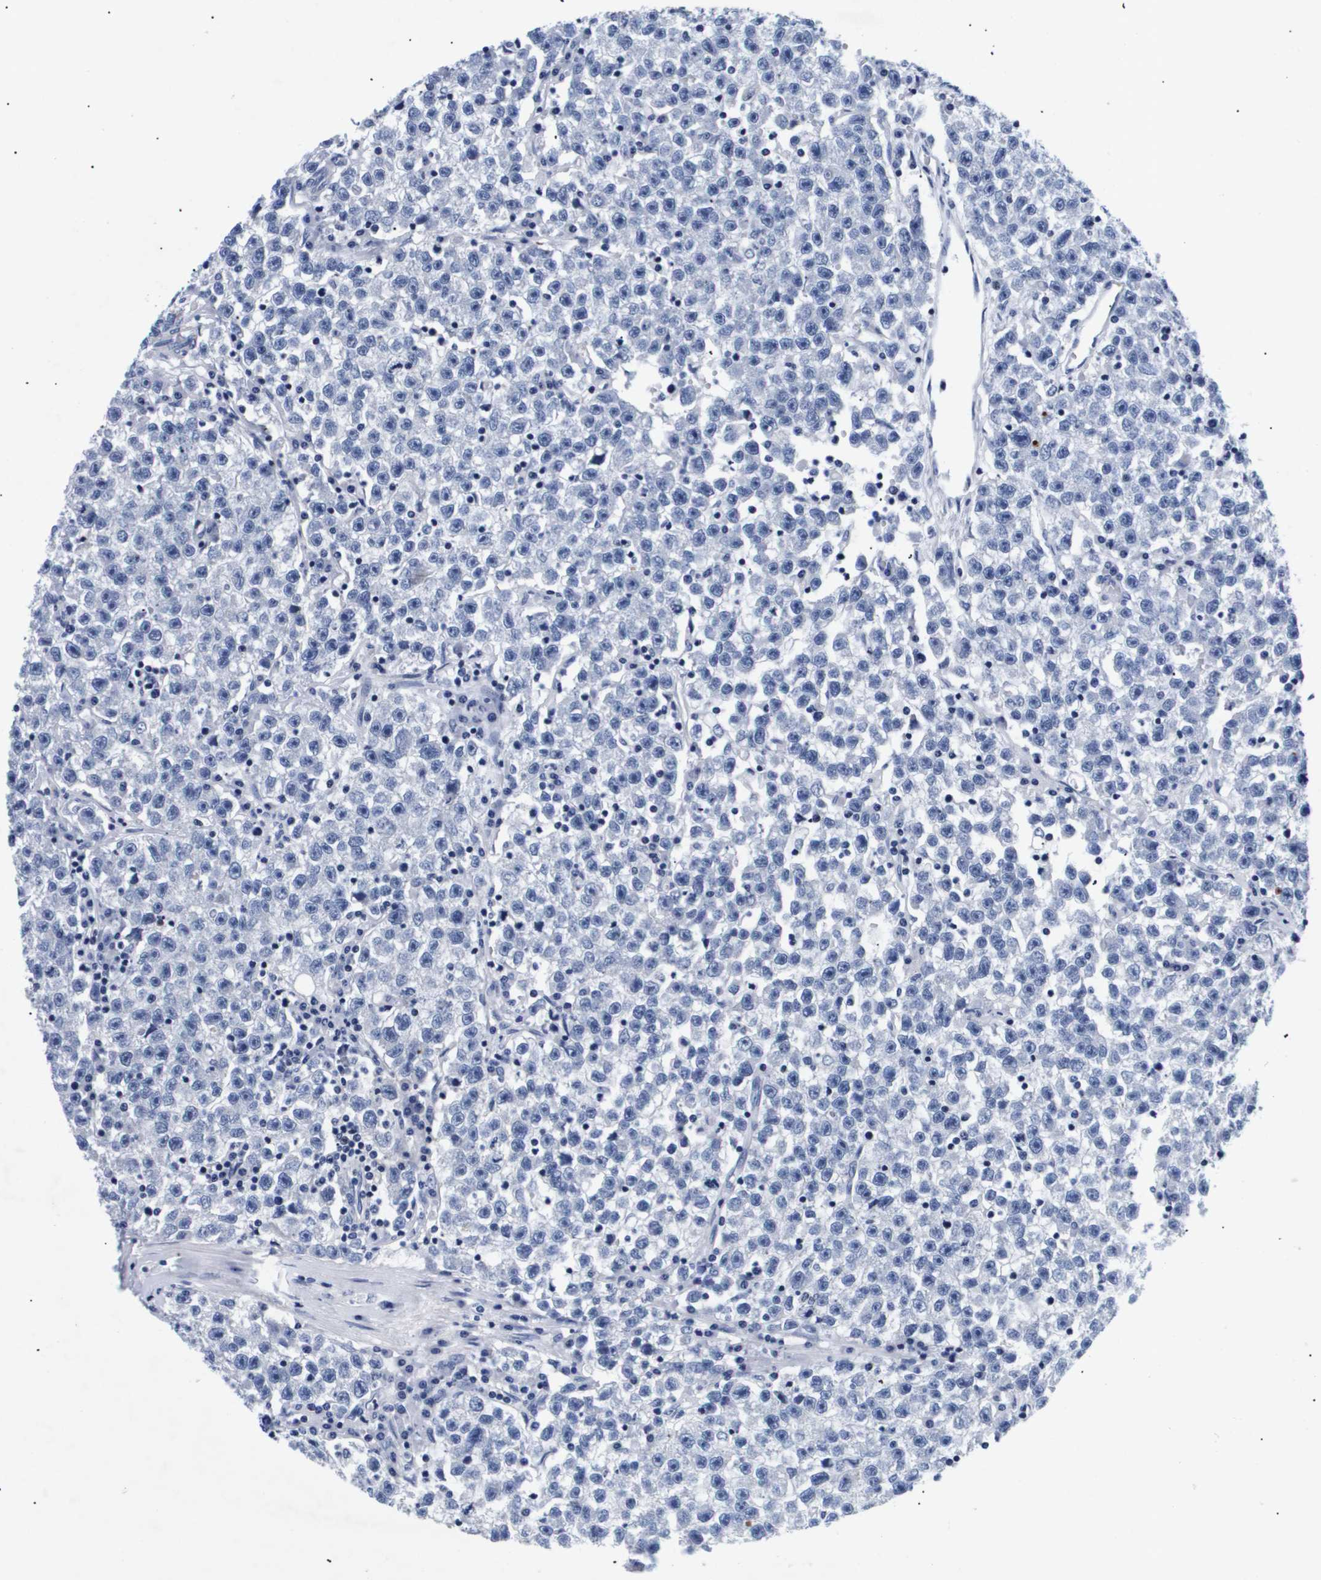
{"staining": {"intensity": "negative", "quantity": "none", "location": "none"}, "tissue": "testis cancer", "cell_type": "Tumor cells", "image_type": "cancer", "snomed": [{"axis": "morphology", "description": "Seminoma, NOS"}, {"axis": "topography", "description": "Testis"}], "caption": "Histopathology image shows no significant protein expression in tumor cells of testis cancer. (DAB (3,3'-diaminobenzidine) immunohistochemistry (IHC) visualized using brightfield microscopy, high magnification).", "gene": "SHD", "patient": {"sex": "male", "age": 22}}